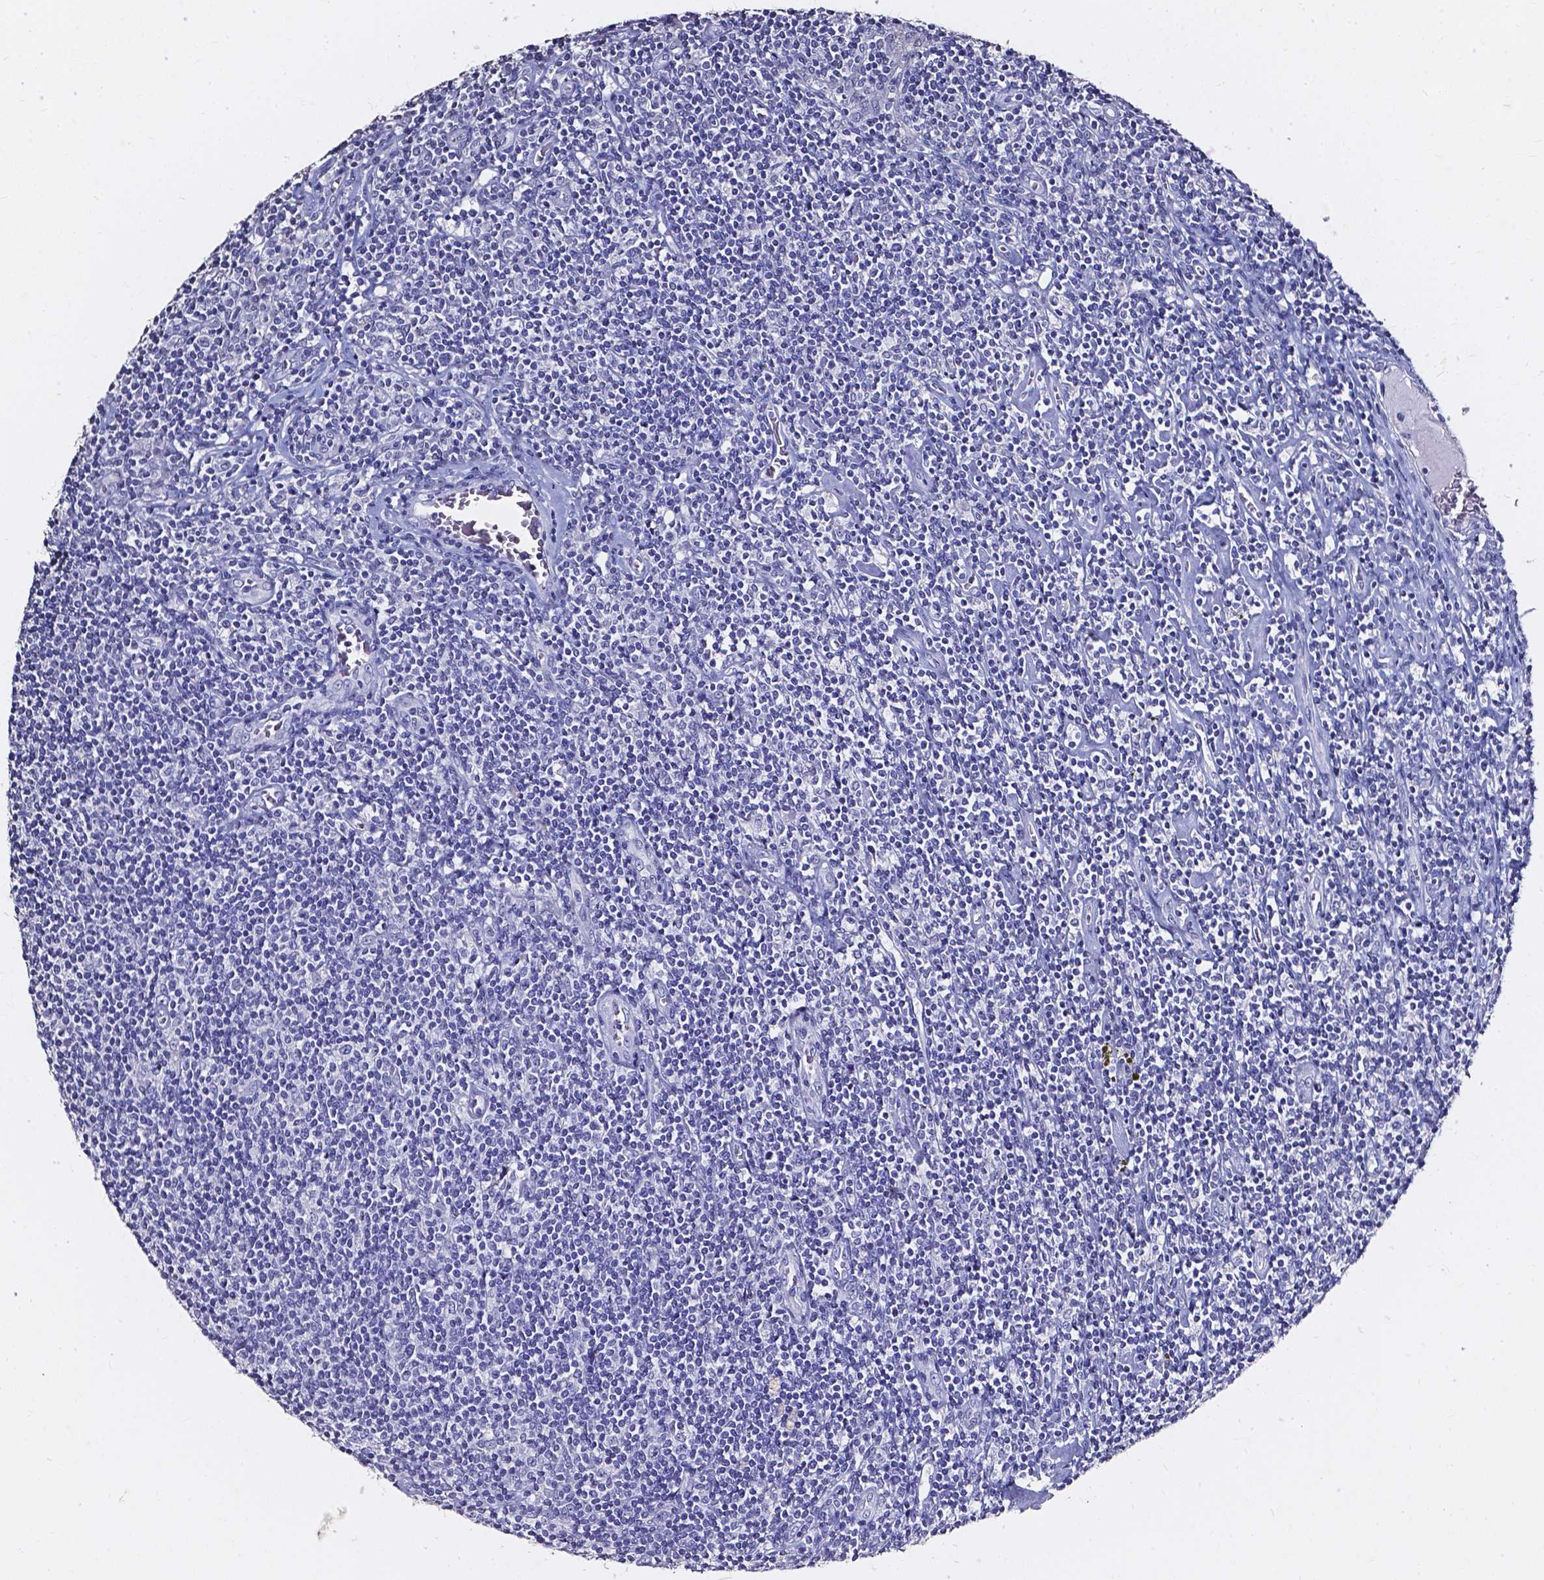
{"staining": {"intensity": "negative", "quantity": "none", "location": "none"}, "tissue": "lymphoma", "cell_type": "Tumor cells", "image_type": "cancer", "snomed": [{"axis": "morphology", "description": "Hodgkin's disease, NOS"}, {"axis": "topography", "description": "Lymph node"}], "caption": "Immunohistochemistry histopathology image of human Hodgkin's disease stained for a protein (brown), which shows no expression in tumor cells.", "gene": "AKR1B10", "patient": {"sex": "male", "age": 40}}